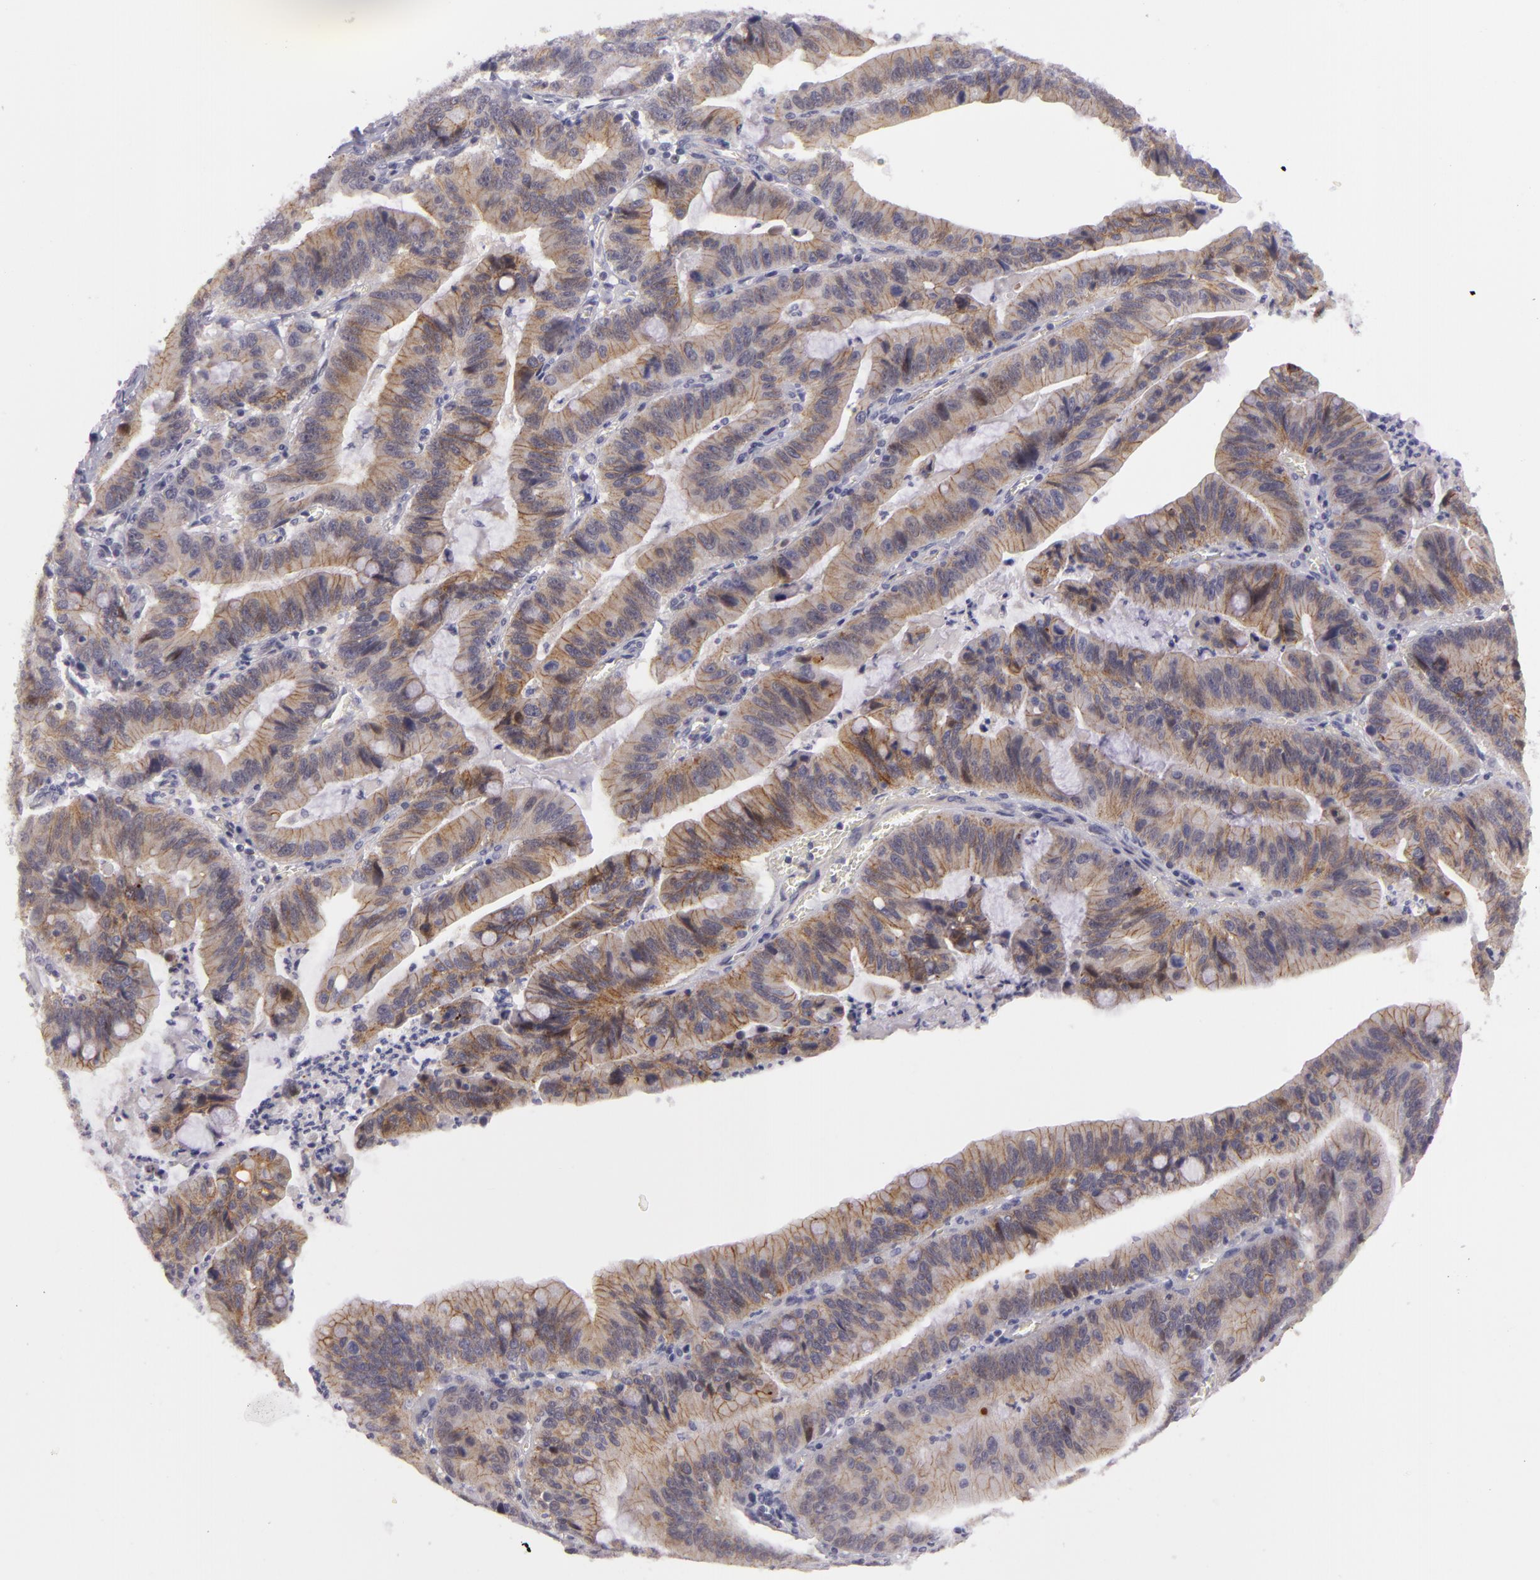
{"staining": {"intensity": "moderate", "quantity": ">75%", "location": "cytoplasmic/membranous"}, "tissue": "stomach cancer", "cell_type": "Tumor cells", "image_type": "cancer", "snomed": [{"axis": "morphology", "description": "Adenocarcinoma, NOS"}, {"axis": "topography", "description": "Stomach, upper"}], "caption": "IHC staining of adenocarcinoma (stomach), which displays medium levels of moderate cytoplasmic/membranous expression in approximately >75% of tumor cells indicating moderate cytoplasmic/membranous protein positivity. The staining was performed using DAB (3,3'-diaminobenzidine) (brown) for protein detection and nuclei were counterstained in hematoxylin (blue).", "gene": "CTNNB1", "patient": {"sex": "male", "age": 63}}